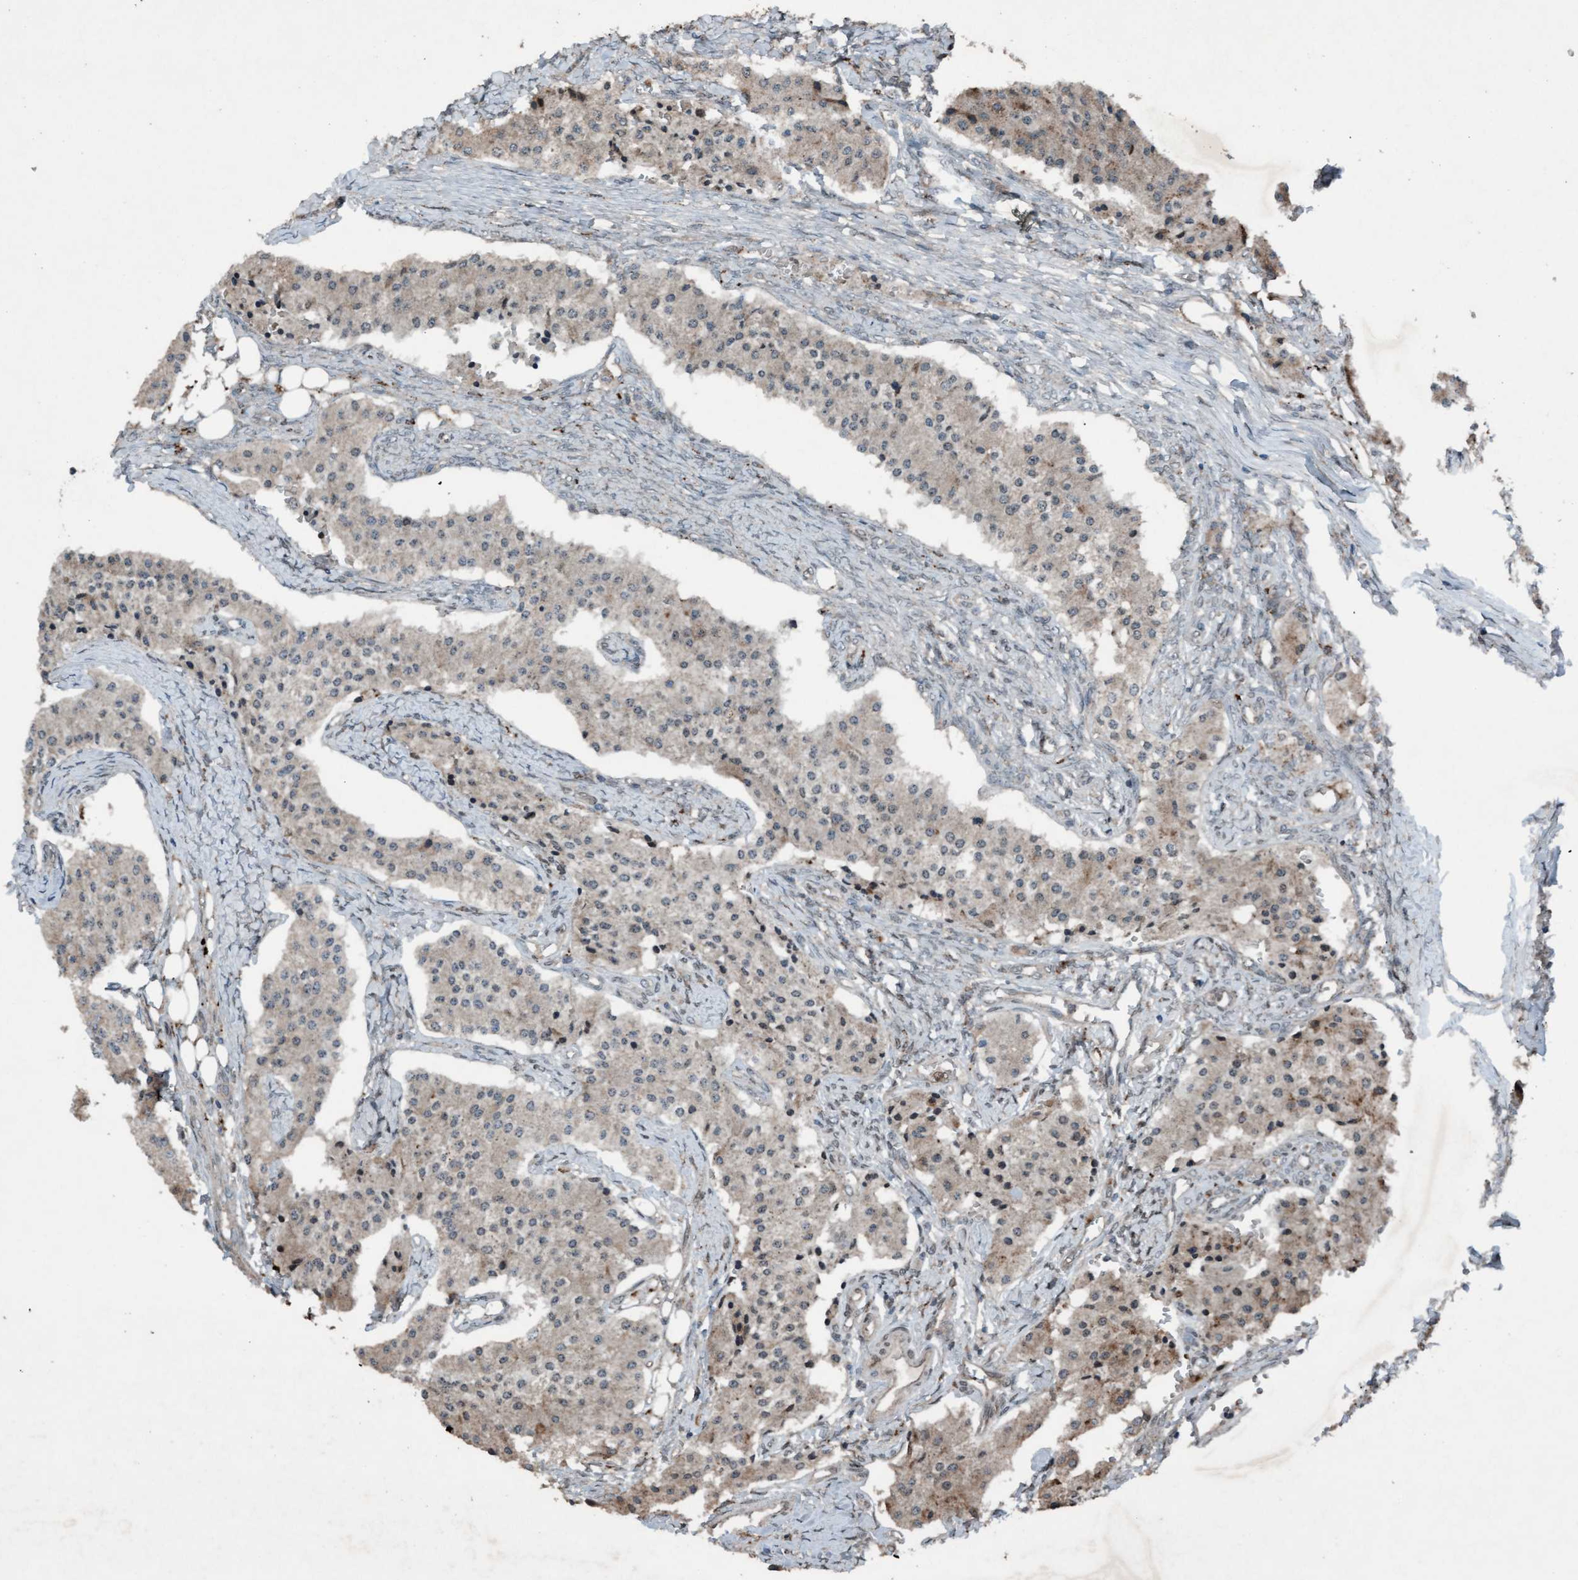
{"staining": {"intensity": "weak", "quantity": "<25%", "location": "cytoplasmic/membranous"}, "tissue": "carcinoid", "cell_type": "Tumor cells", "image_type": "cancer", "snomed": [{"axis": "morphology", "description": "Carcinoid, malignant, NOS"}, {"axis": "topography", "description": "Colon"}], "caption": "The immunohistochemistry (IHC) micrograph has no significant staining in tumor cells of carcinoid tissue. (Brightfield microscopy of DAB IHC at high magnification).", "gene": "PLXNB2", "patient": {"sex": "female", "age": 52}}